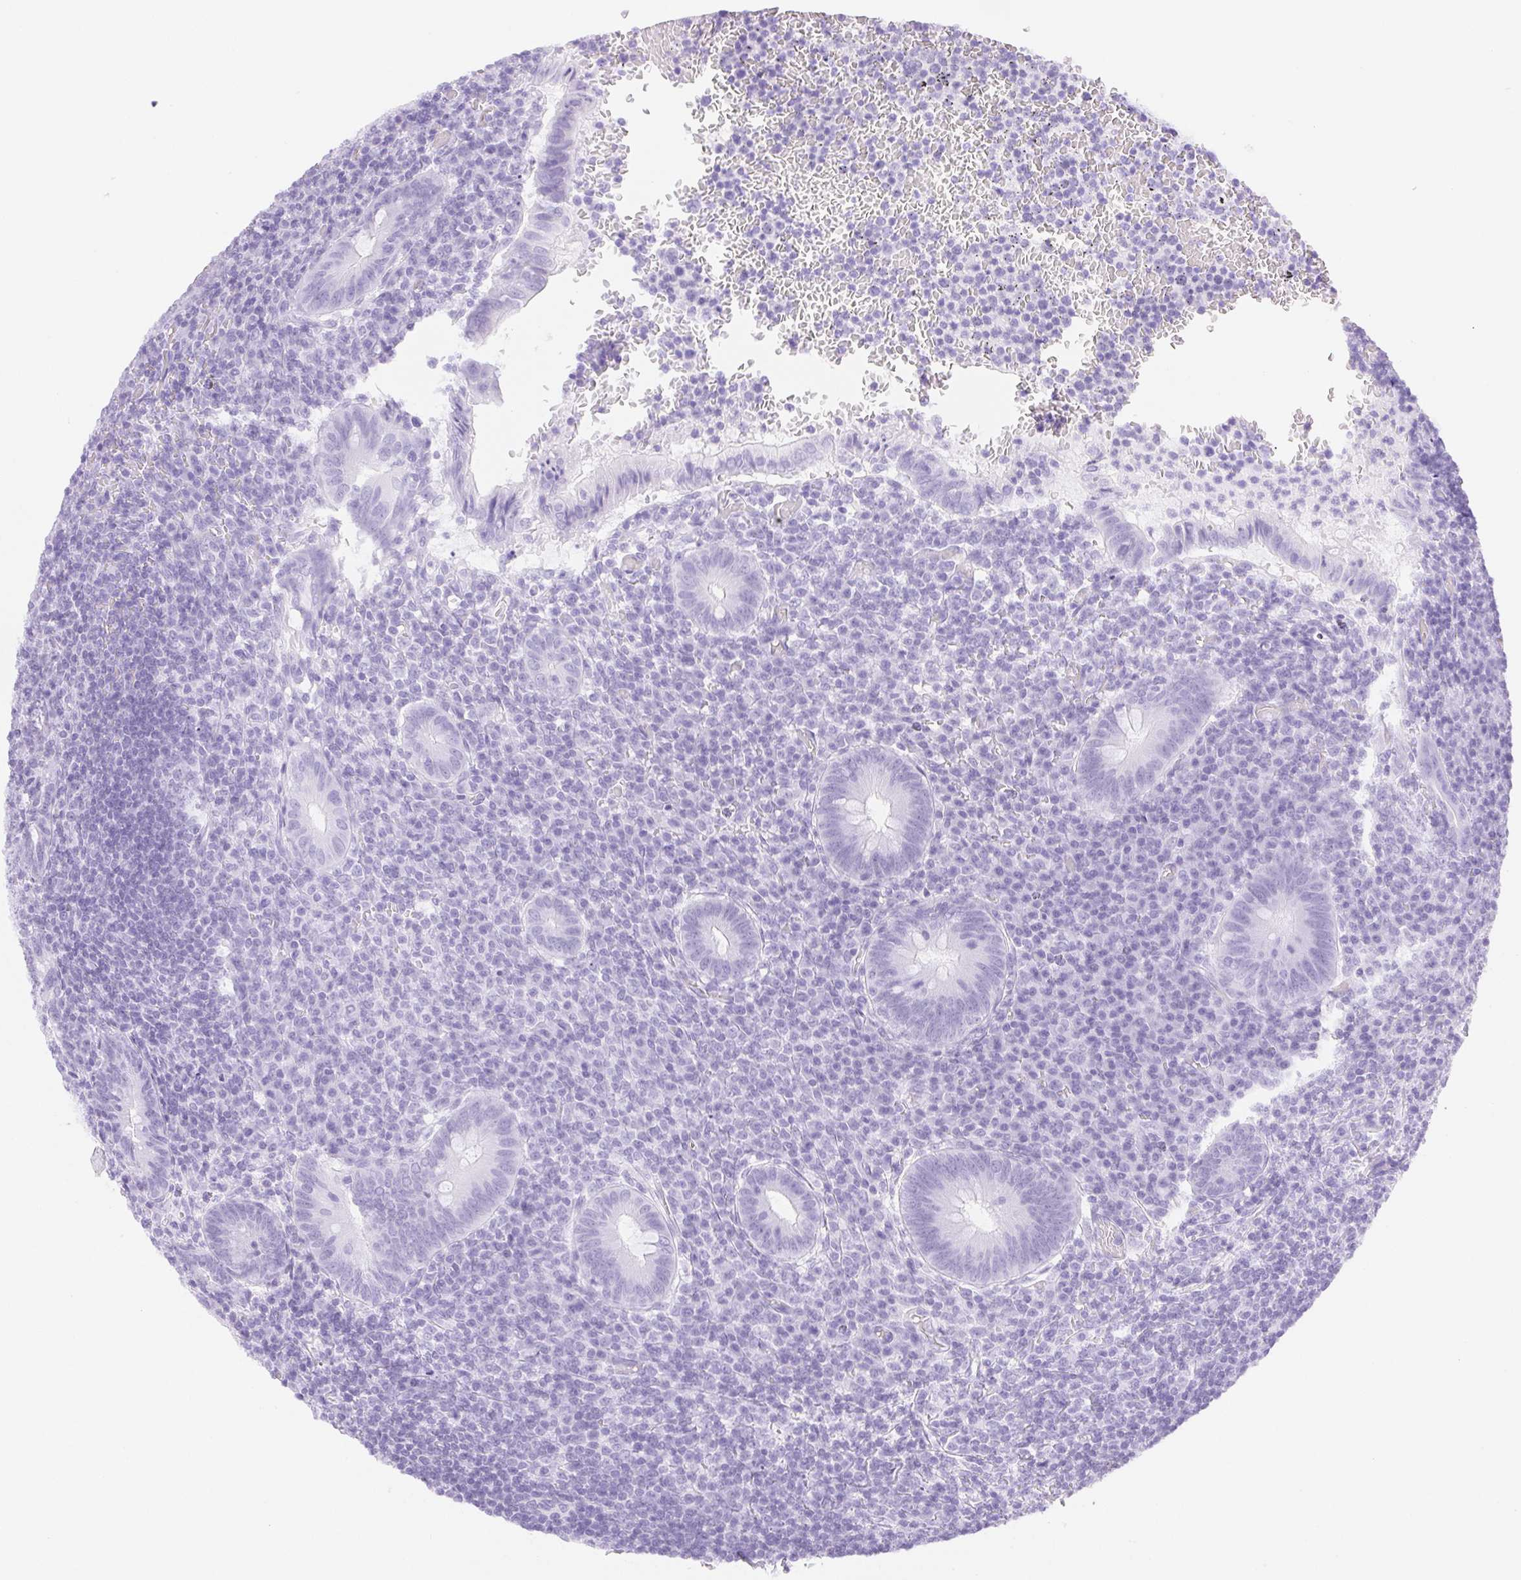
{"staining": {"intensity": "negative", "quantity": "none", "location": "none"}, "tissue": "appendix", "cell_type": "Glandular cells", "image_type": "normal", "snomed": [{"axis": "morphology", "description": "Normal tissue, NOS"}, {"axis": "topography", "description": "Appendix"}], "caption": "A histopathology image of appendix stained for a protein reveals no brown staining in glandular cells. The staining is performed using DAB brown chromogen with nuclei counter-stained in using hematoxylin.", "gene": "FGA", "patient": {"sex": "male", "age": 18}}